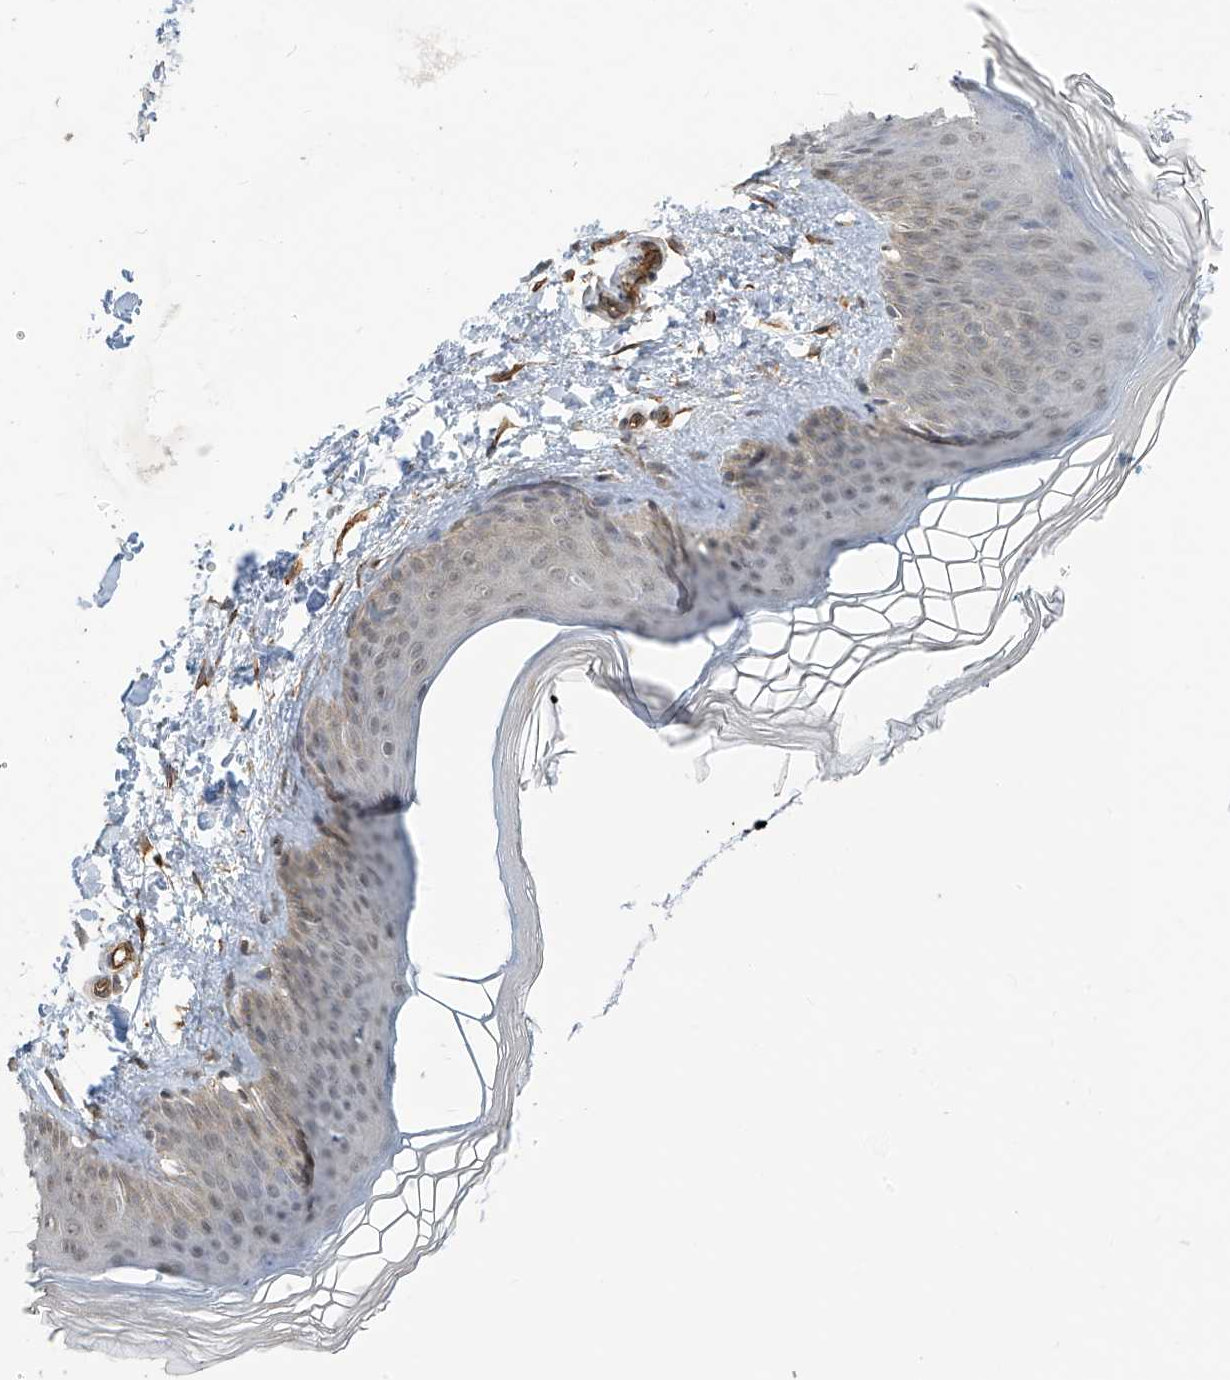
{"staining": {"intensity": "weak", "quantity": "25%-75%", "location": "cytoplasmic/membranous"}, "tissue": "skin", "cell_type": "Fibroblasts", "image_type": "normal", "snomed": [{"axis": "morphology", "description": "Normal tissue, NOS"}, {"axis": "topography", "description": "Skin"}], "caption": "High-power microscopy captured an IHC histopathology image of unremarkable skin, revealing weak cytoplasmic/membranous staining in approximately 25%-75% of fibroblasts.", "gene": "METAP1D", "patient": {"sex": "female", "age": 27}}